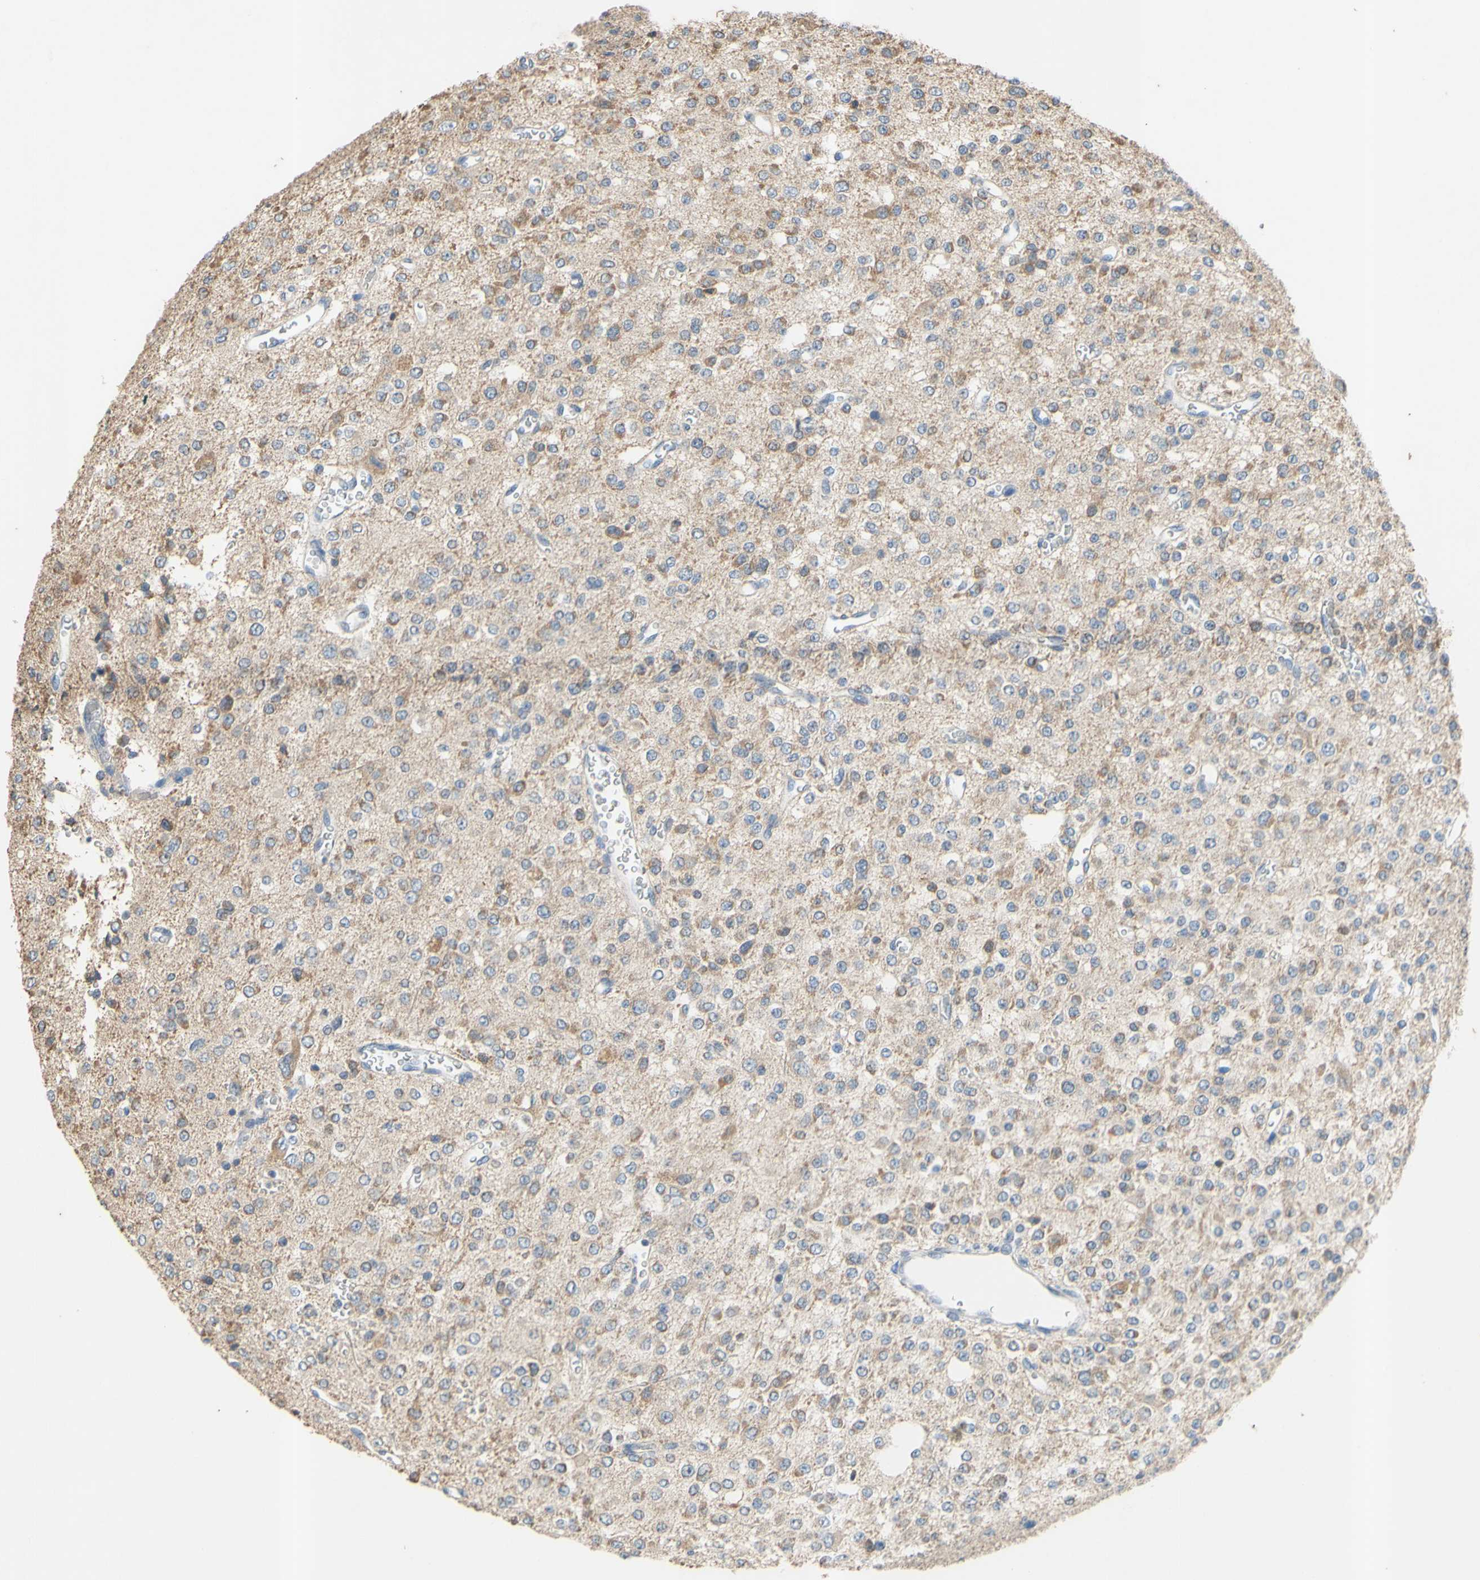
{"staining": {"intensity": "moderate", "quantity": "25%-75%", "location": "cytoplasmic/membranous"}, "tissue": "glioma", "cell_type": "Tumor cells", "image_type": "cancer", "snomed": [{"axis": "morphology", "description": "Glioma, malignant, Low grade"}, {"axis": "topography", "description": "Brain"}], "caption": "This is a histology image of immunohistochemistry (IHC) staining of low-grade glioma (malignant), which shows moderate staining in the cytoplasmic/membranous of tumor cells.", "gene": "PTGIS", "patient": {"sex": "male", "age": 38}}